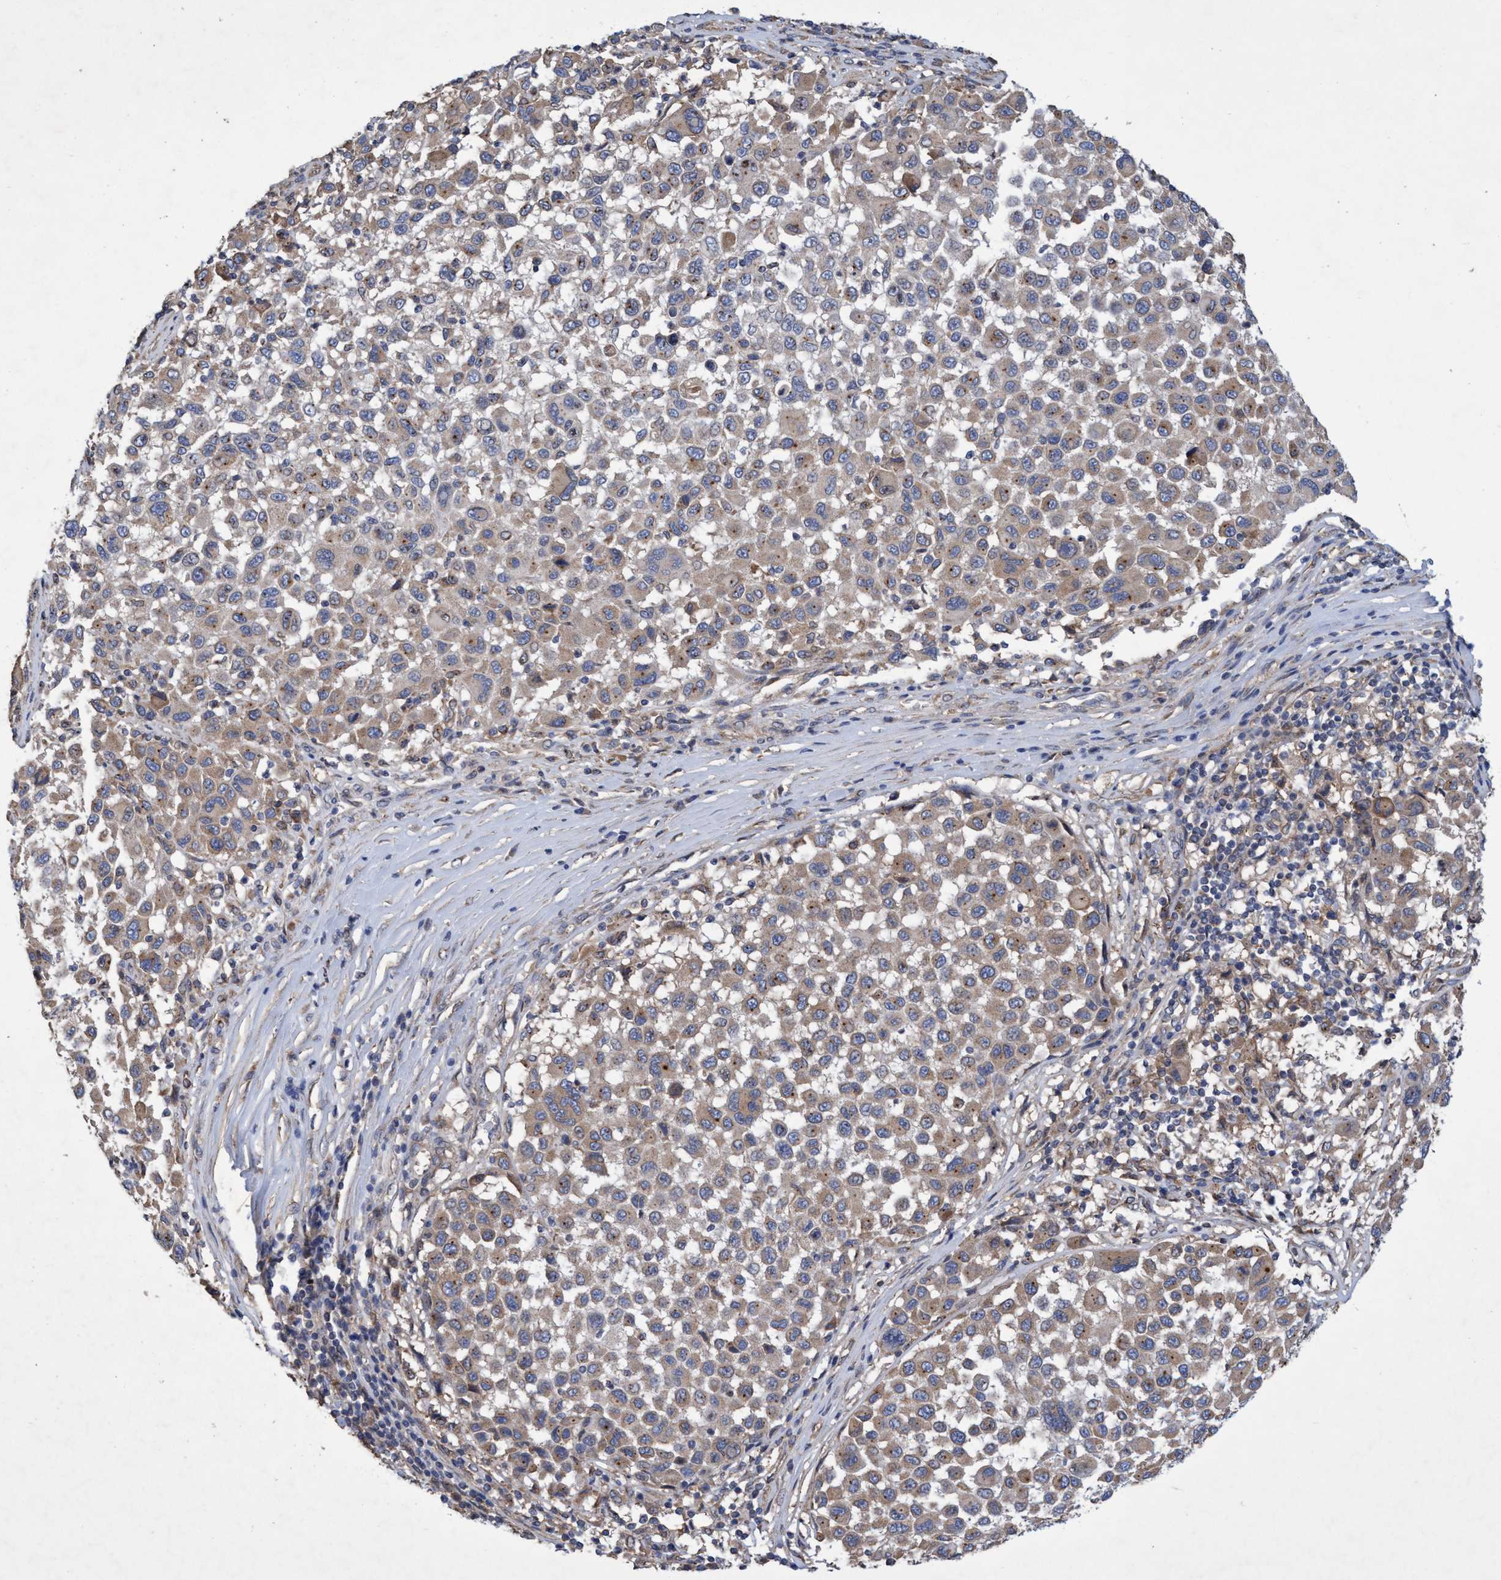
{"staining": {"intensity": "weak", "quantity": ">75%", "location": "cytoplasmic/membranous"}, "tissue": "melanoma", "cell_type": "Tumor cells", "image_type": "cancer", "snomed": [{"axis": "morphology", "description": "Malignant melanoma, Metastatic site"}, {"axis": "topography", "description": "Lymph node"}], "caption": "This is an image of immunohistochemistry staining of melanoma, which shows weak positivity in the cytoplasmic/membranous of tumor cells.", "gene": "BICD2", "patient": {"sex": "male", "age": 61}}